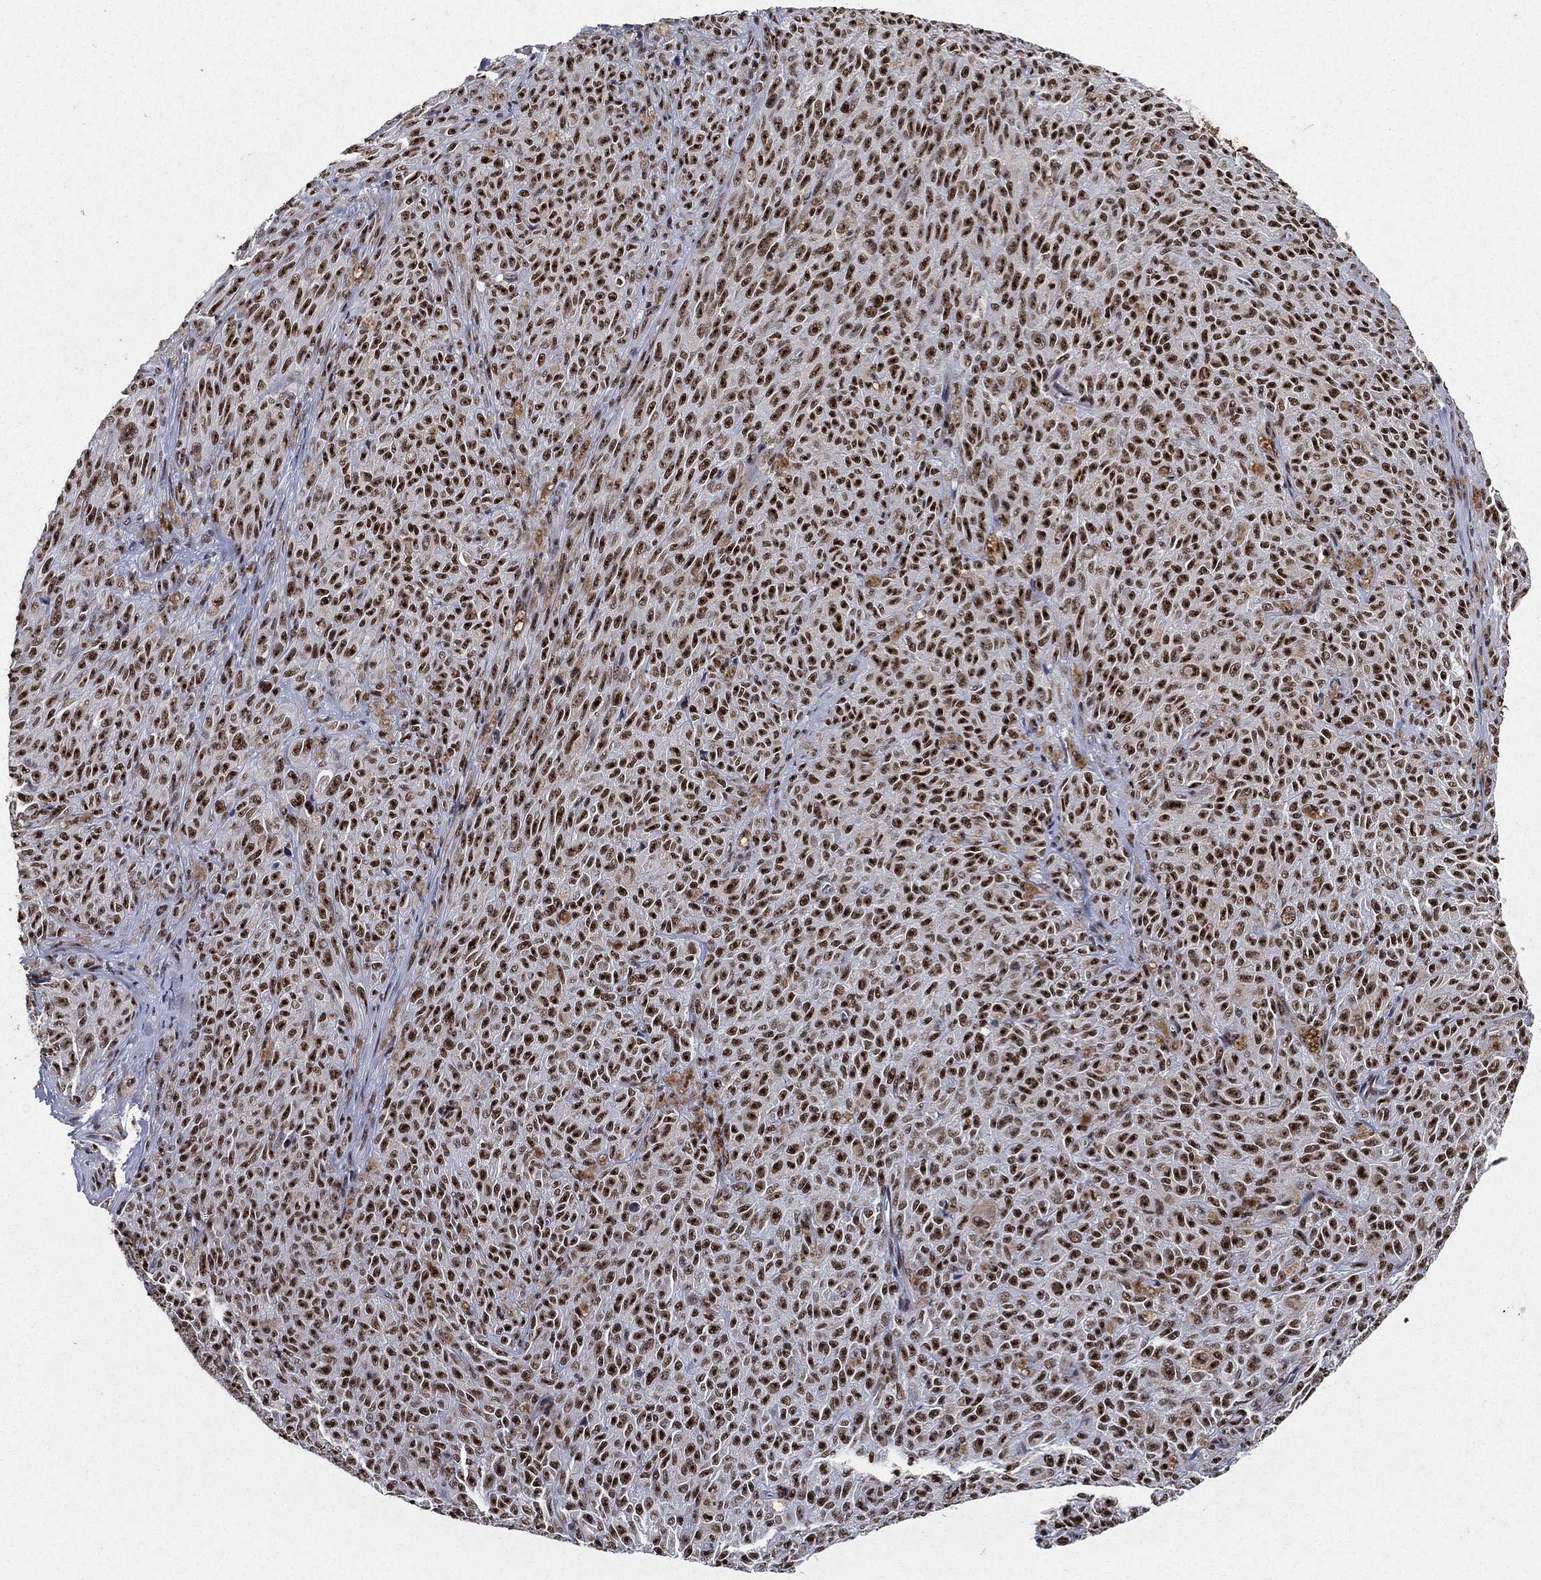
{"staining": {"intensity": "strong", "quantity": ">75%", "location": "nuclear"}, "tissue": "melanoma", "cell_type": "Tumor cells", "image_type": "cancer", "snomed": [{"axis": "morphology", "description": "Malignant melanoma, NOS"}, {"axis": "topography", "description": "Skin"}], "caption": "Protein expression analysis of melanoma demonstrates strong nuclear expression in about >75% of tumor cells.", "gene": "DDX27", "patient": {"sex": "female", "age": 82}}